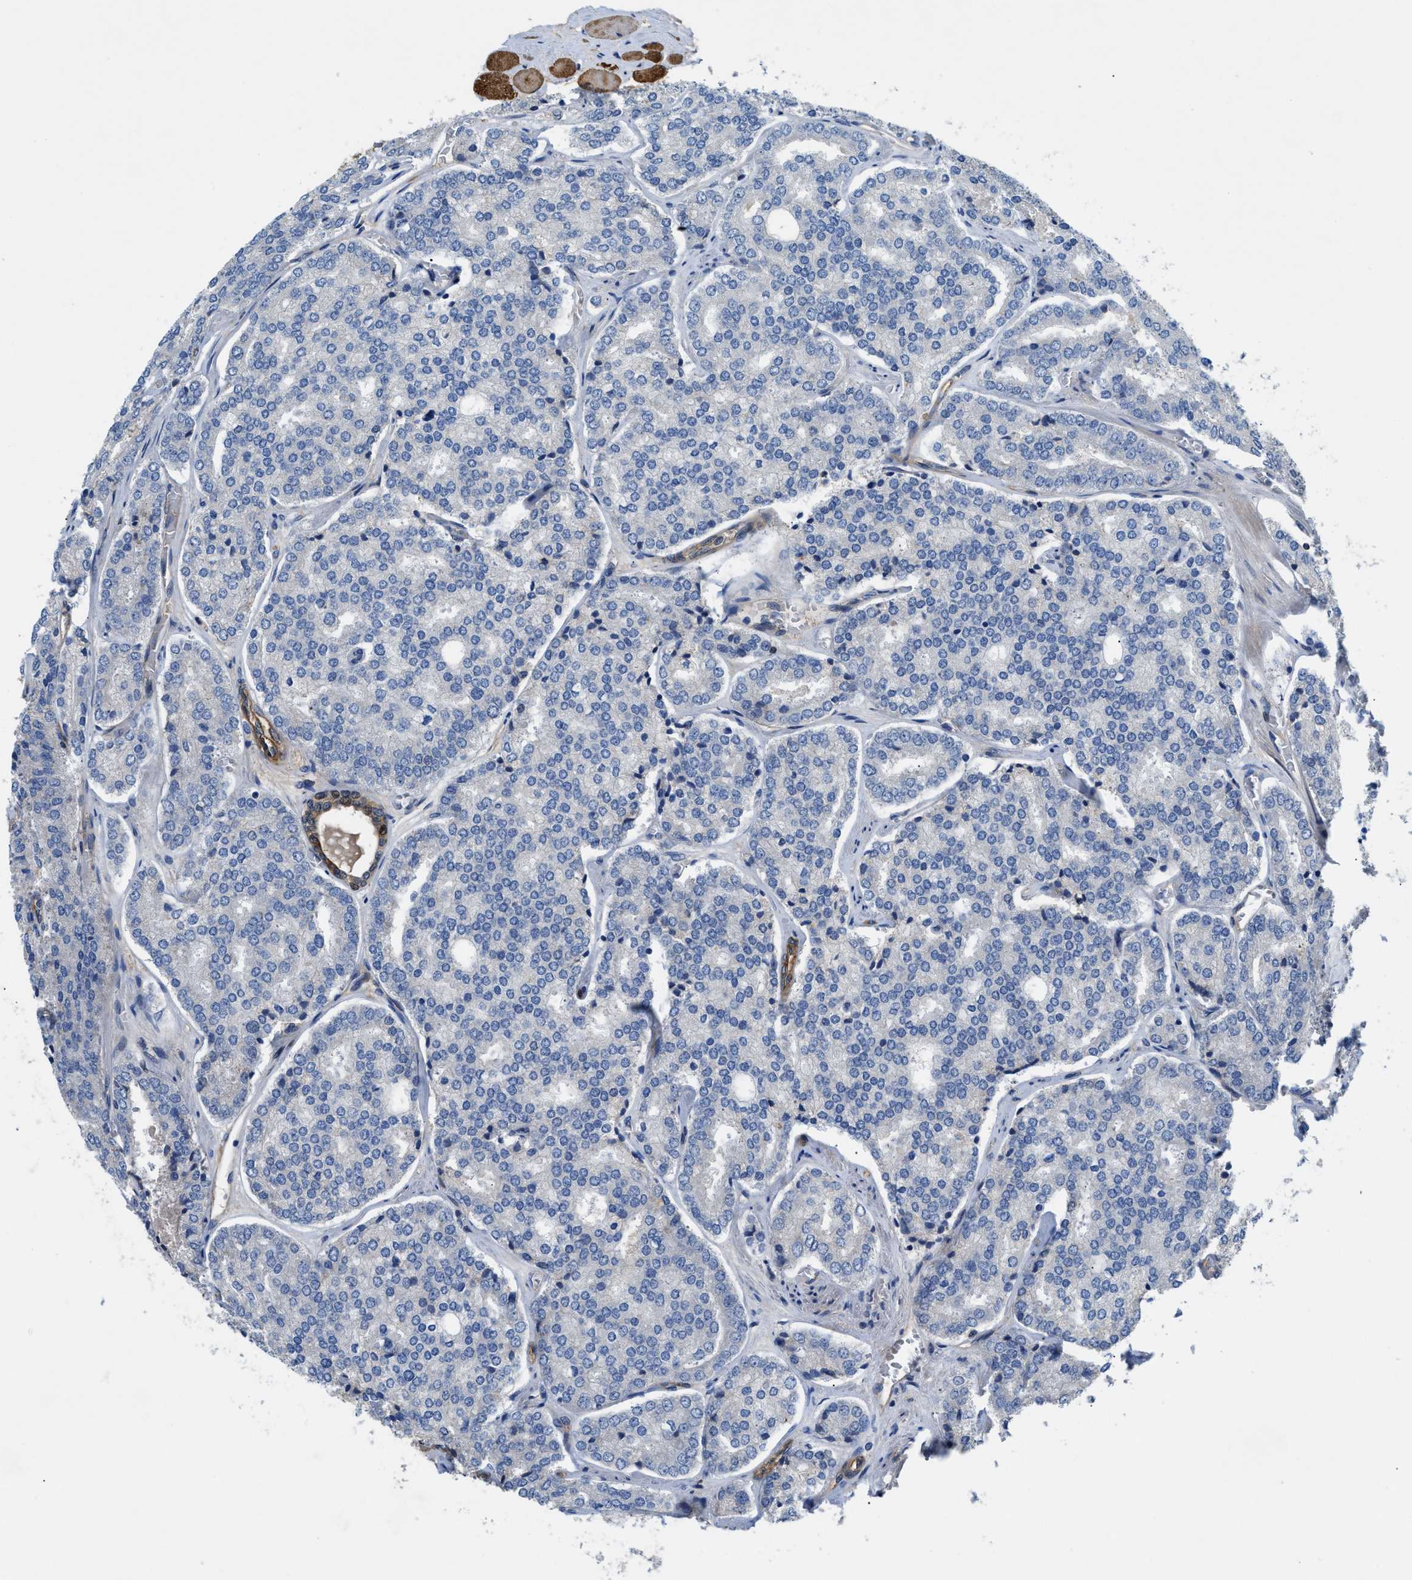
{"staining": {"intensity": "negative", "quantity": "none", "location": "none"}, "tissue": "prostate cancer", "cell_type": "Tumor cells", "image_type": "cancer", "snomed": [{"axis": "morphology", "description": "Adenocarcinoma, High grade"}, {"axis": "topography", "description": "Prostate"}], "caption": "Protein analysis of prostate adenocarcinoma (high-grade) demonstrates no significant expression in tumor cells.", "gene": "TRAK2", "patient": {"sex": "male", "age": 65}}